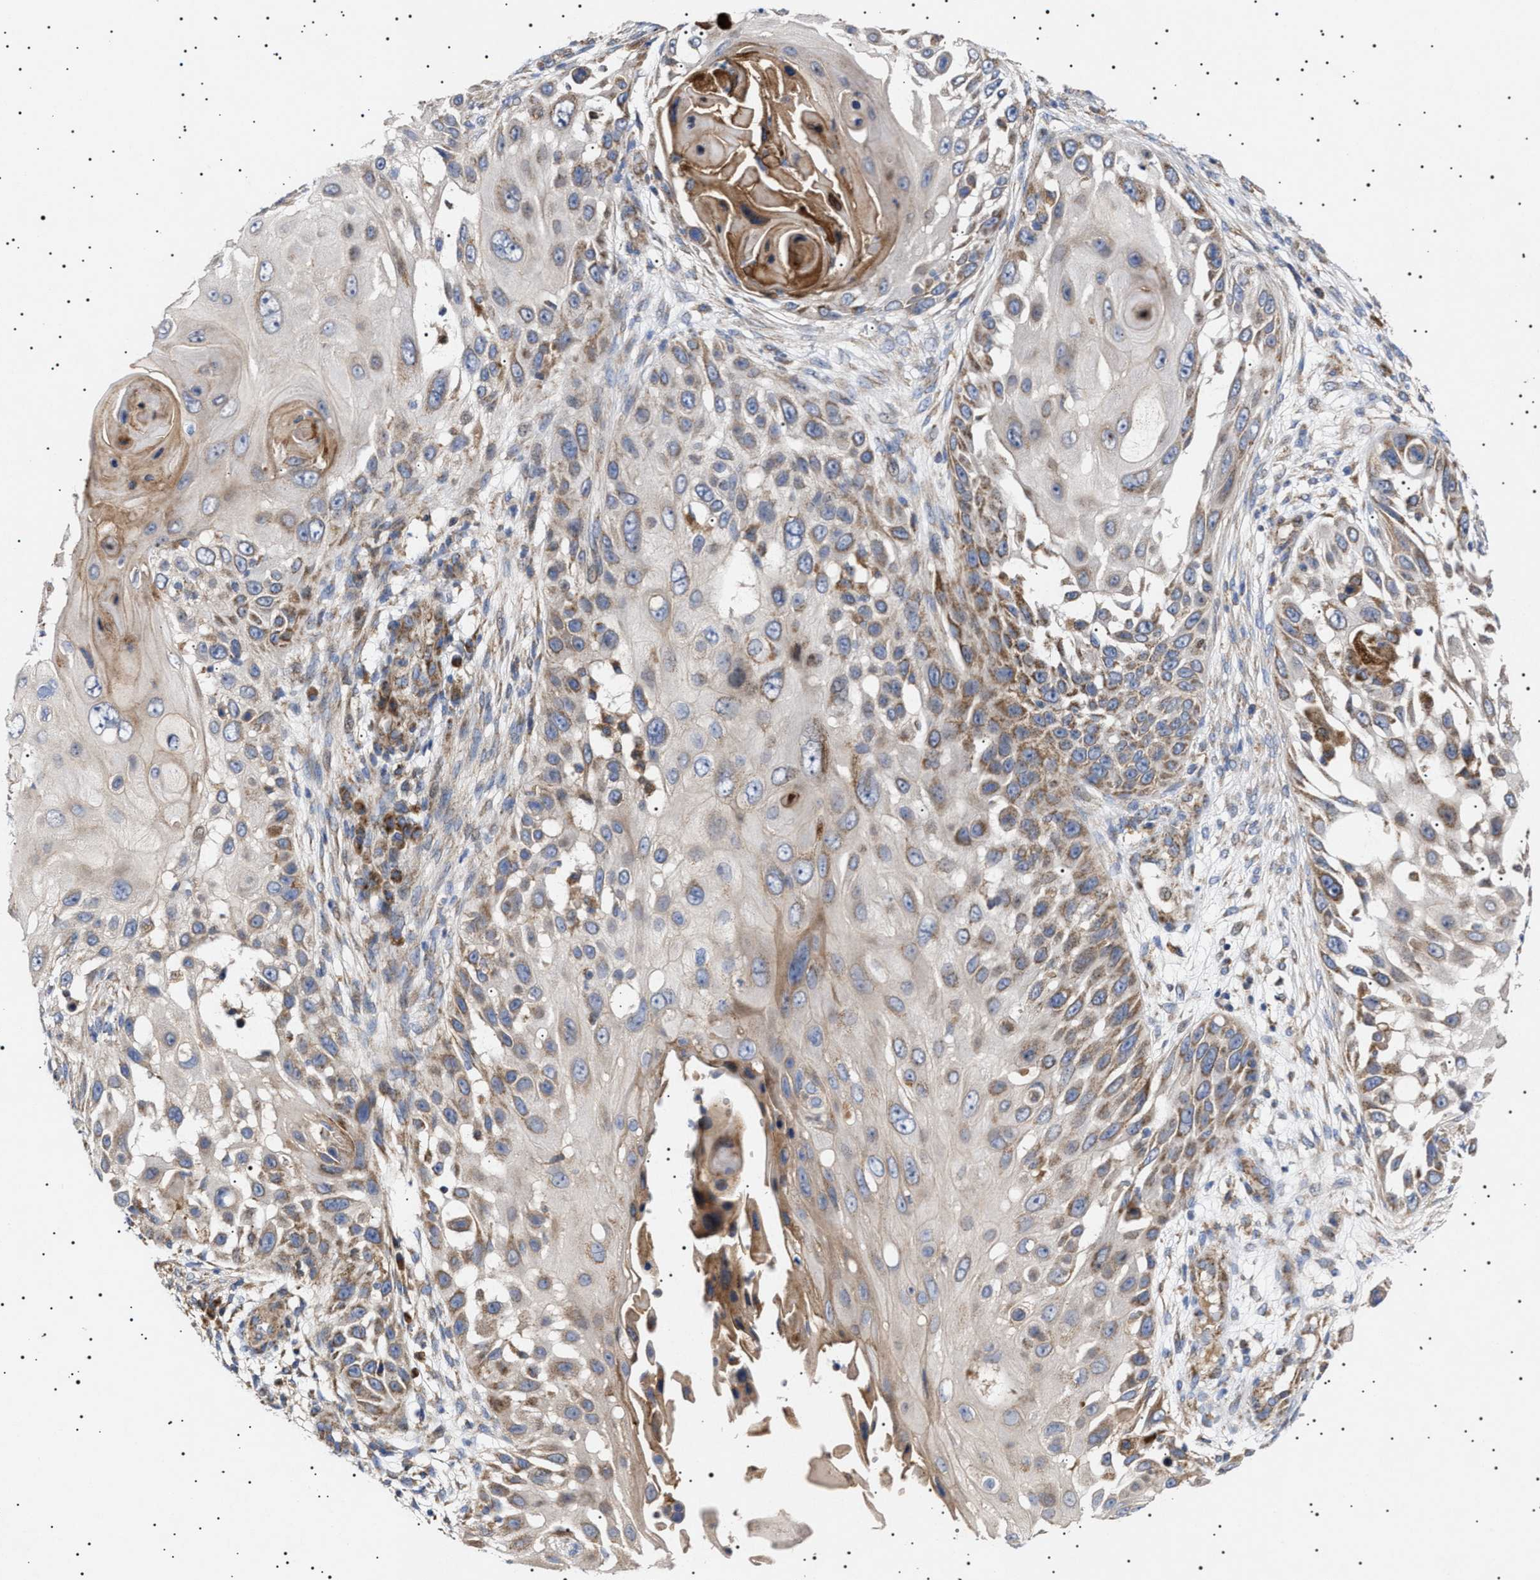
{"staining": {"intensity": "moderate", "quantity": "25%-75%", "location": "cytoplasmic/membranous"}, "tissue": "skin cancer", "cell_type": "Tumor cells", "image_type": "cancer", "snomed": [{"axis": "morphology", "description": "Squamous cell carcinoma, NOS"}, {"axis": "topography", "description": "Skin"}], "caption": "Immunohistochemical staining of human skin cancer displays medium levels of moderate cytoplasmic/membranous staining in approximately 25%-75% of tumor cells. (Brightfield microscopy of DAB IHC at high magnification).", "gene": "MRPL10", "patient": {"sex": "female", "age": 44}}